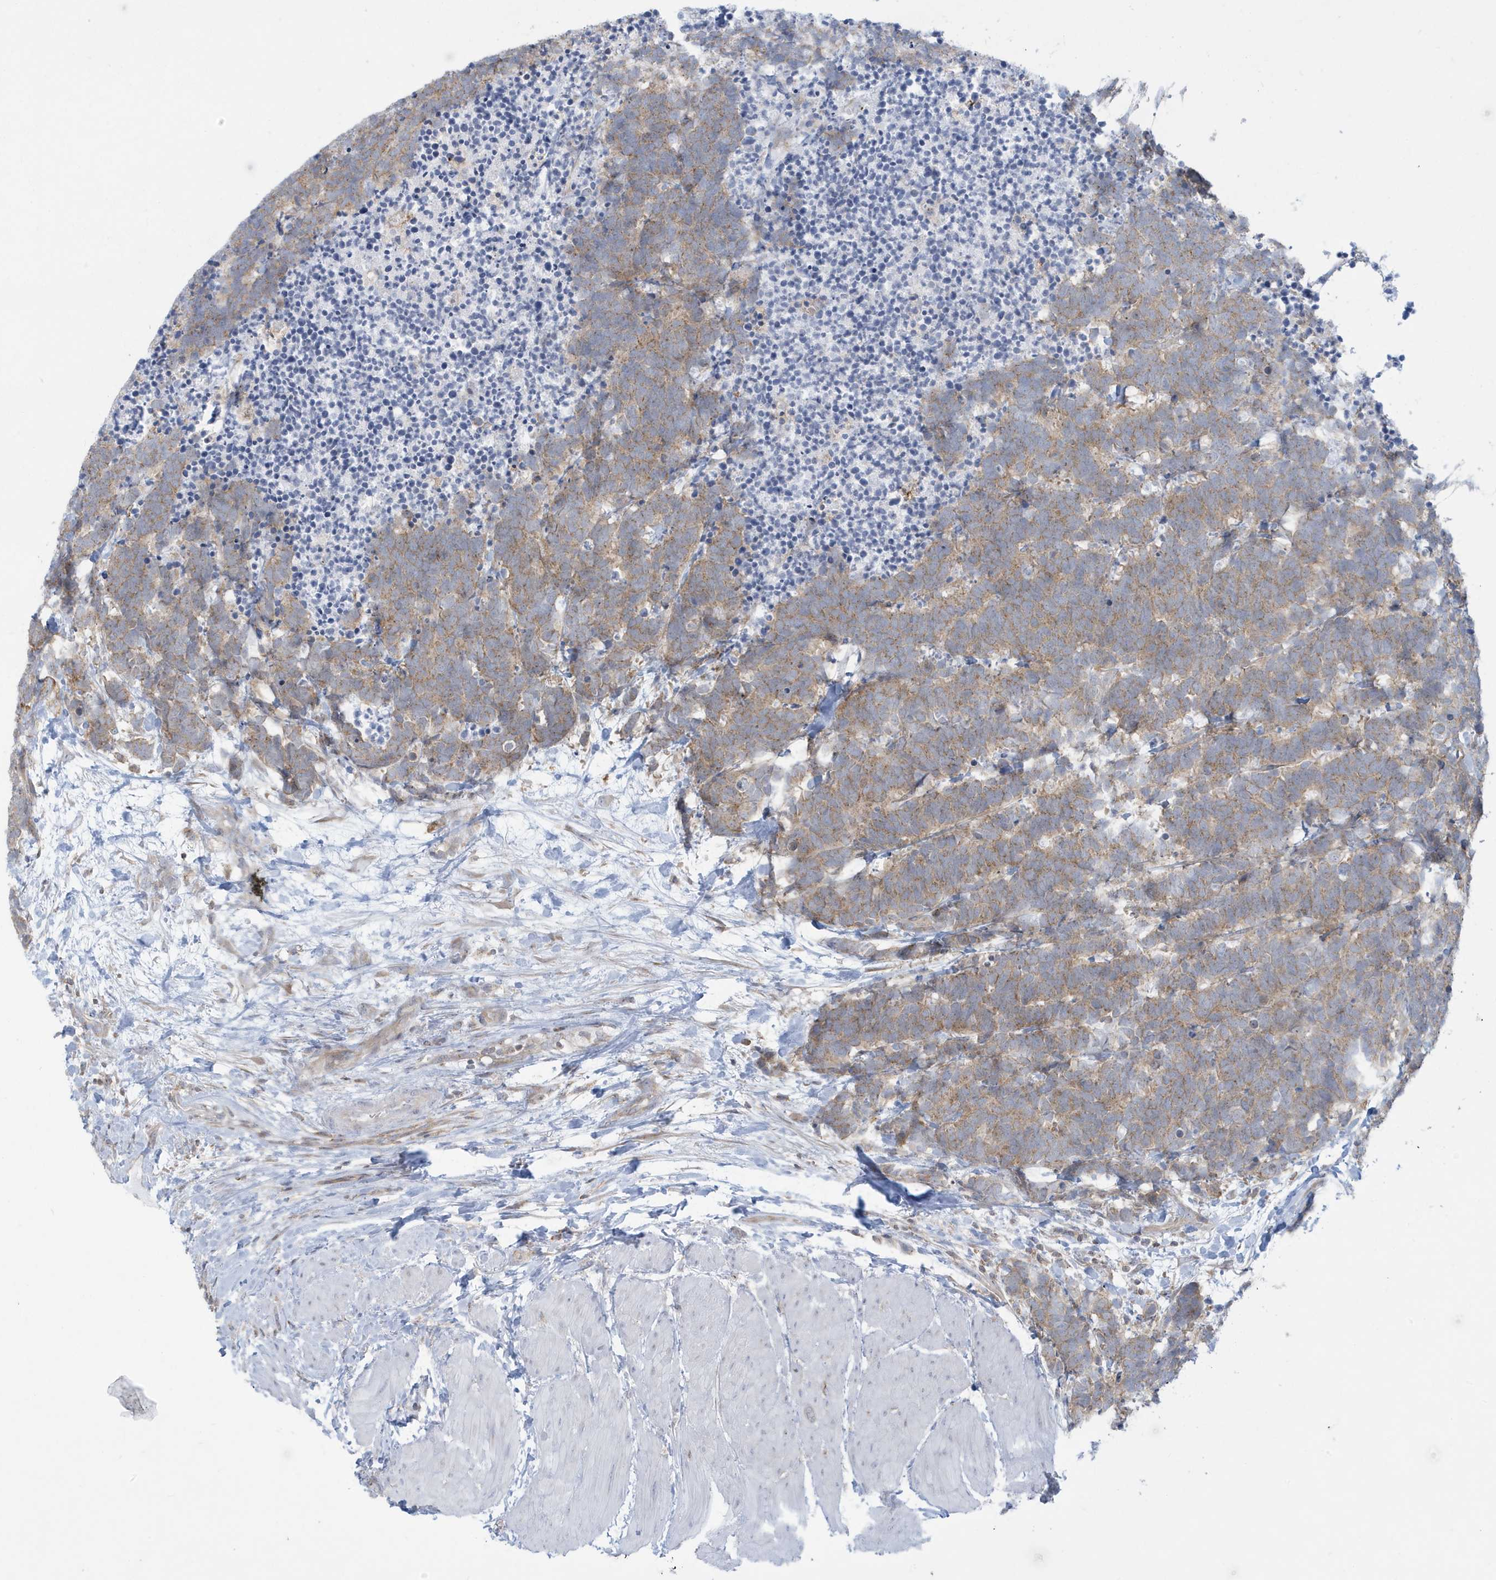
{"staining": {"intensity": "moderate", "quantity": ">75%", "location": "cytoplasmic/membranous"}, "tissue": "carcinoid", "cell_type": "Tumor cells", "image_type": "cancer", "snomed": [{"axis": "morphology", "description": "Carcinoma, NOS"}, {"axis": "morphology", "description": "Carcinoid, malignant, NOS"}, {"axis": "topography", "description": "Urinary bladder"}], "caption": "A brown stain highlights moderate cytoplasmic/membranous positivity of a protein in human carcinoma tumor cells. The staining was performed using DAB (3,3'-diaminobenzidine) to visualize the protein expression in brown, while the nuclei were stained in blue with hematoxylin (Magnification: 20x).", "gene": "SLAMF9", "patient": {"sex": "male", "age": 57}}